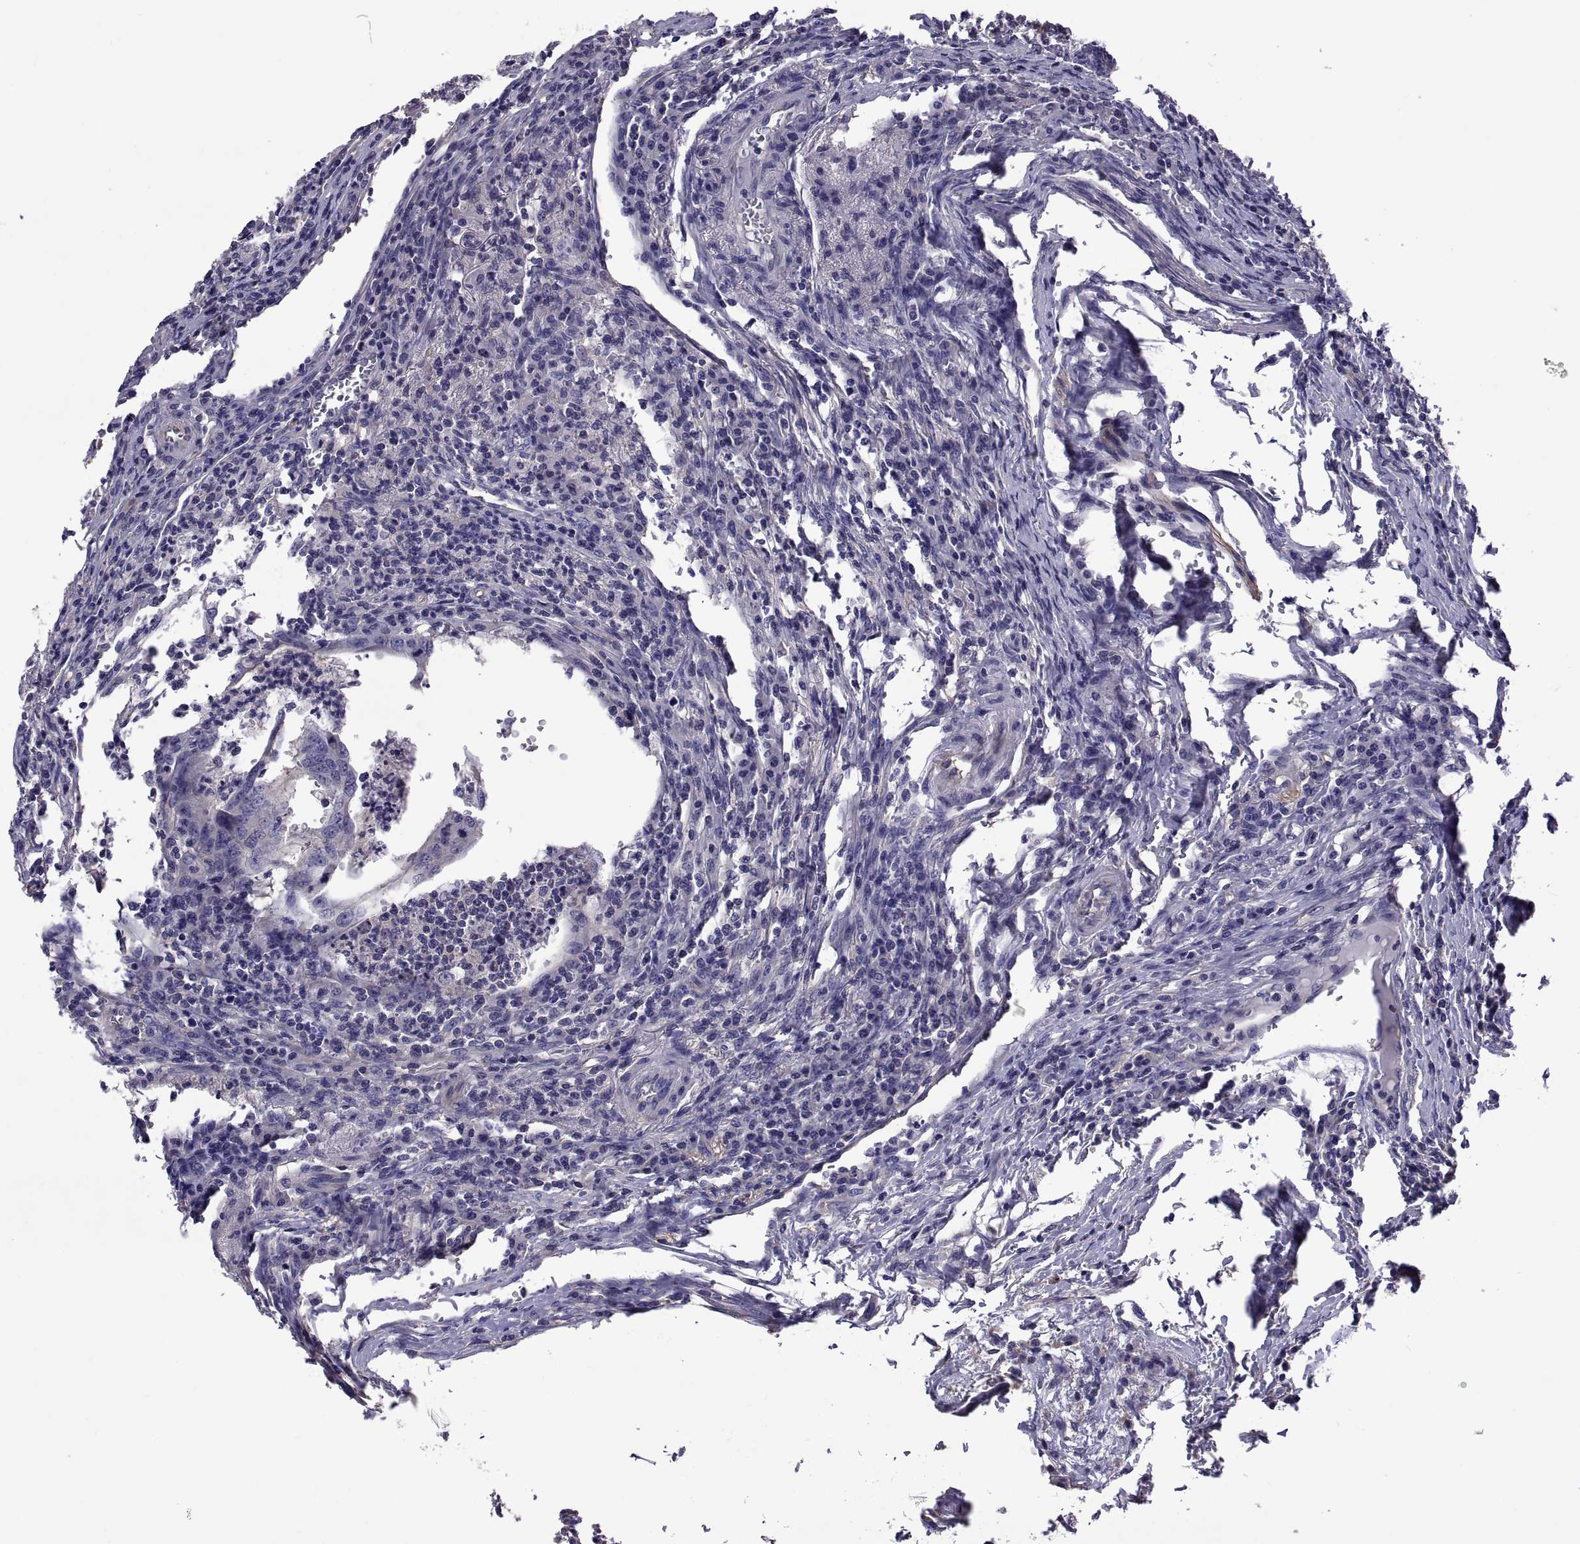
{"staining": {"intensity": "negative", "quantity": "none", "location": "none"}, "tissue": "colorectal cancer", "cell_type": "Tumor cells", "image_type": "cancer", "snomed": [{"axis": "morphology", "description": "Adenocarcinoma, NOS"}, {"axis": "topography", "description": "Colon"}], "caption": "There is no significant staining in tumor cells of adenocarcinoma (colorectal). Brightfield microscopy of IHC stained with DAB (brown) and hematoxylin (blue), captured at high magnification.", "gene": "TMC3", "patient": {"sex": "female", "age": 70}}